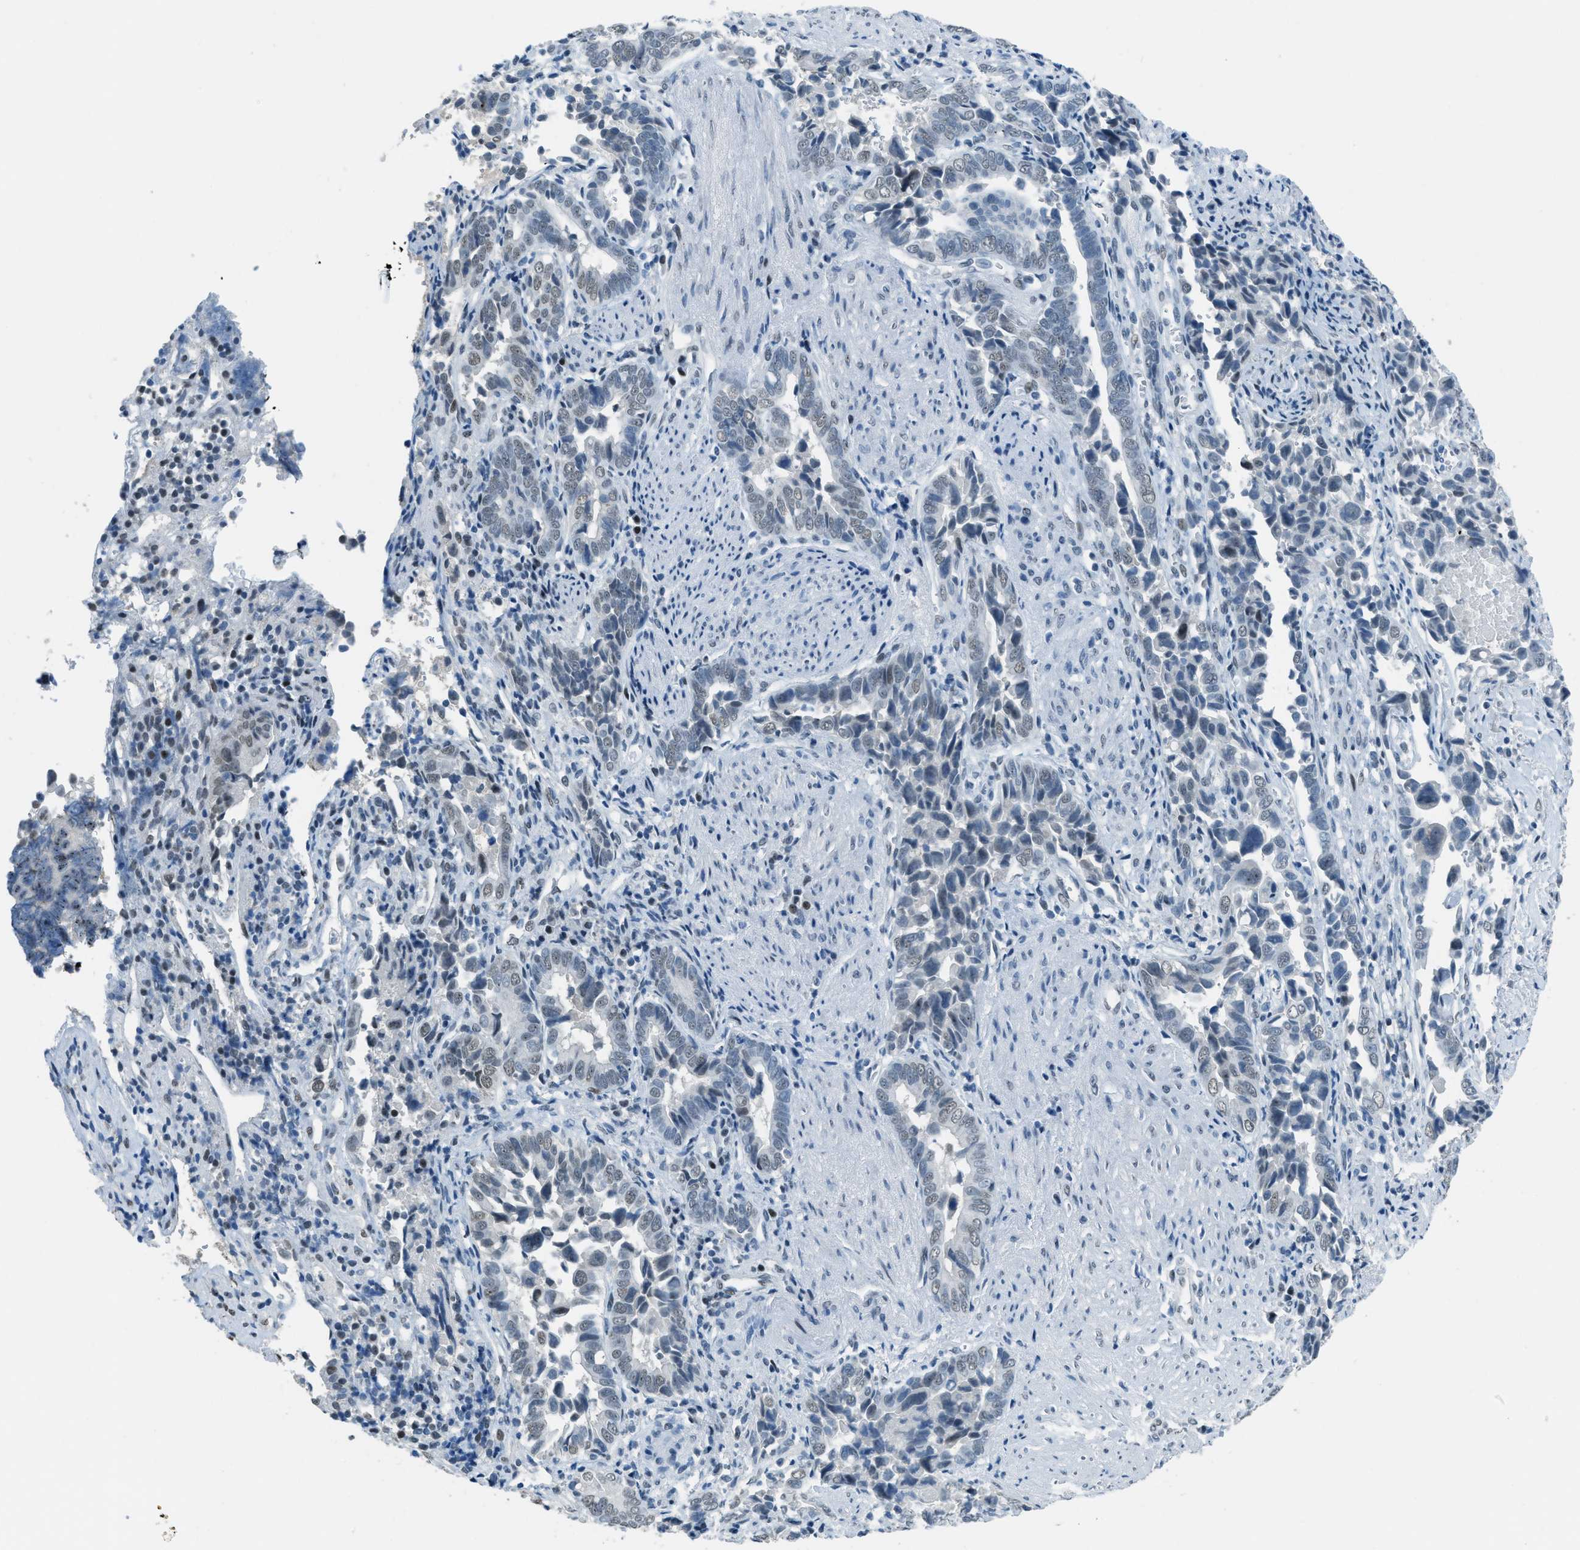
{"staining": {"intensity": "weak", "quantity": "<25%", "location": "nuclear"}, "tissue": "liver cancer", "cell_type": "Tumor cells", "image_type": "cancer", "snomed": [{"axis": "morphology", "description": "Cholangiocarcinoma"}, {"axis": "topography", "description": "Liver"}], "caption": "Human liver cancer stained for a protein using IHC reveals no positivity in tumor cells.", "gene": "TTC13", "patient": {"sex": "female", "age": 79}}